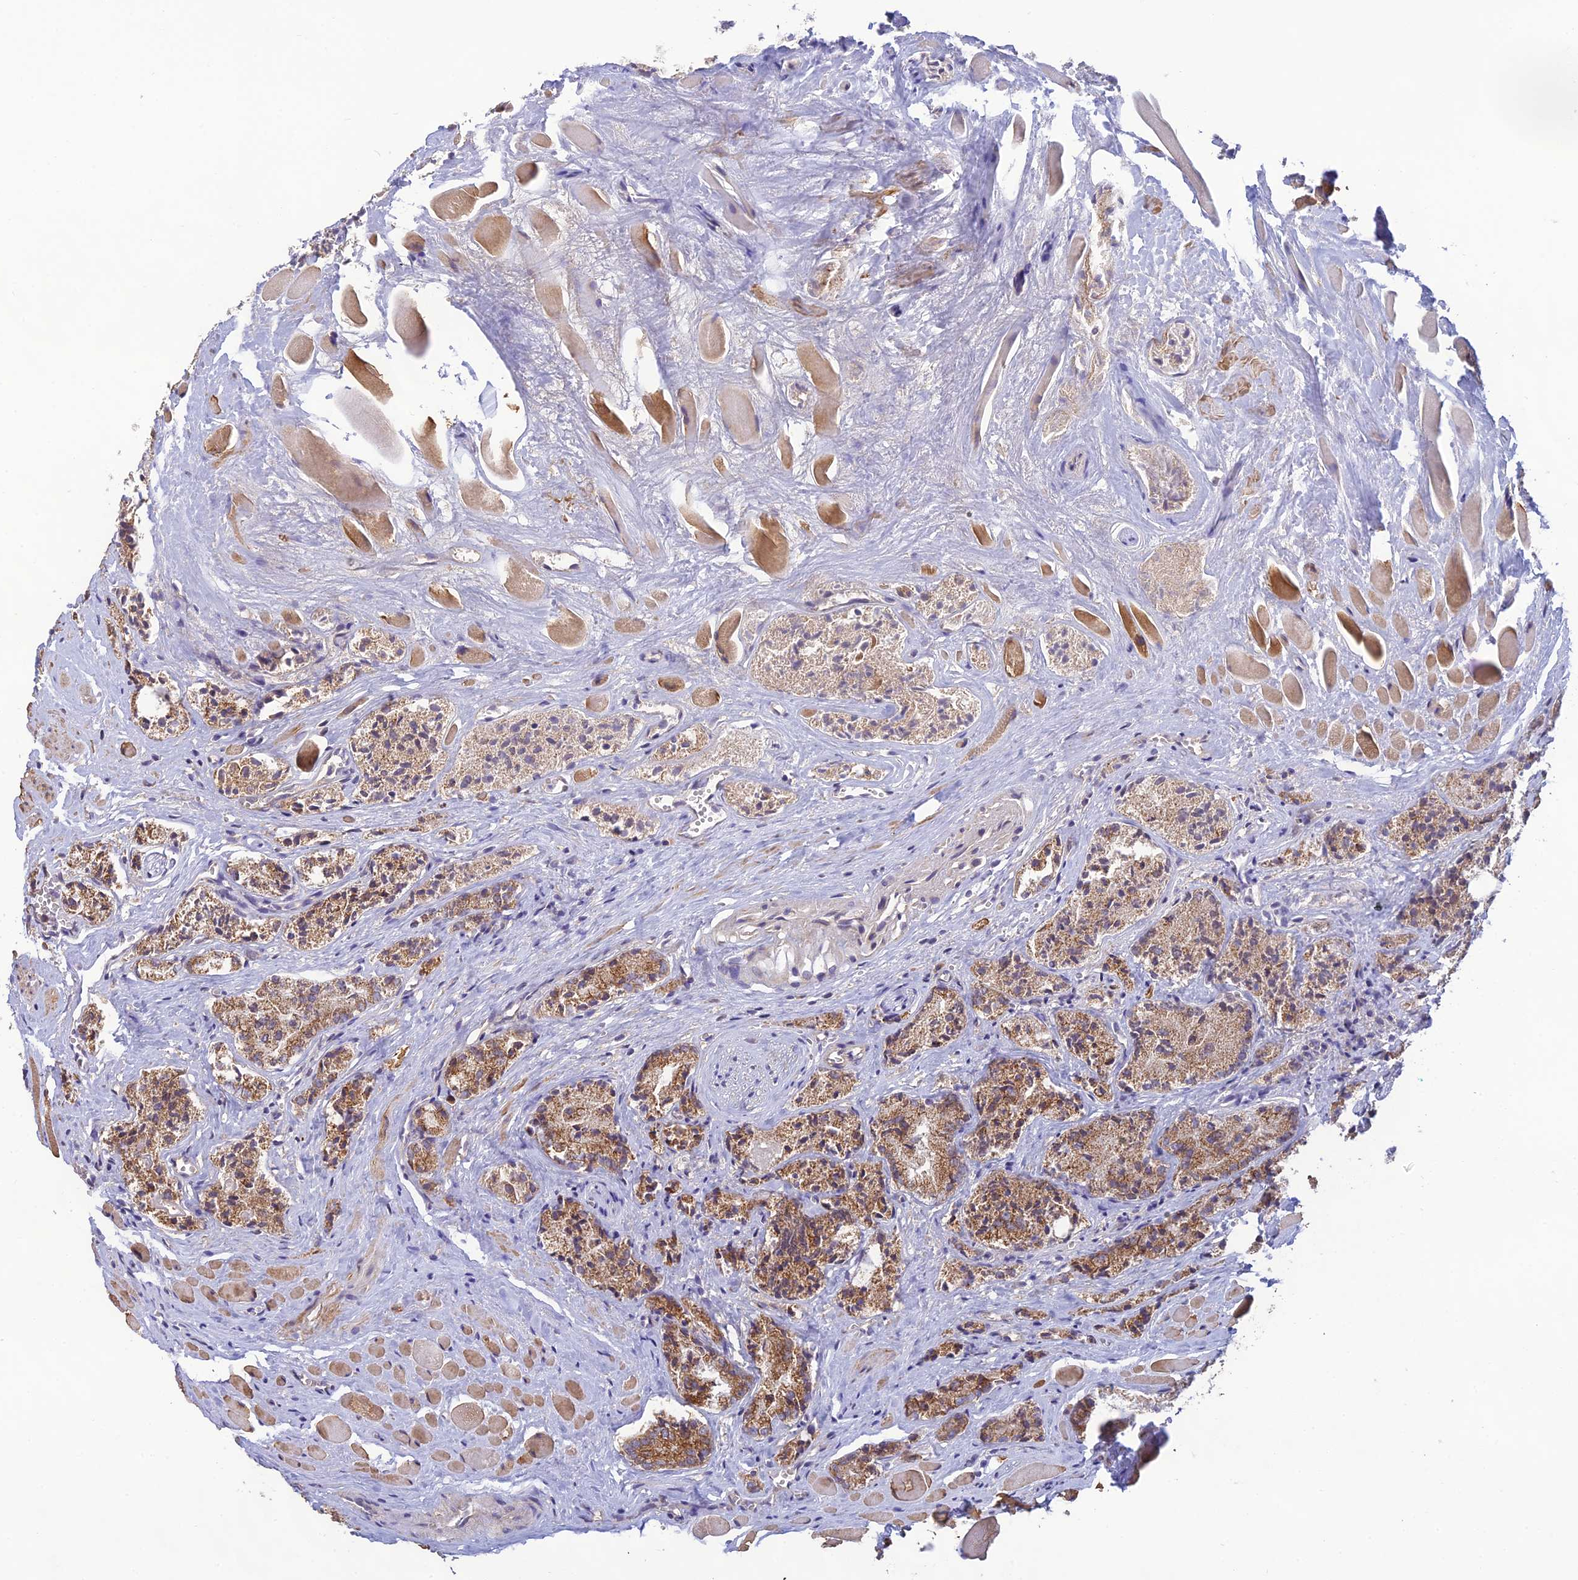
{"staining": {"intensity": "moderate", "quantity": ">75%", "location": "cytoplasmic/membranous"}, "tissue": "prostate cancer", "cell_type": "Tumor cells", "image_type": "cancer", "snomed": [{"axis": "morphology", "description": "Adenocarcinoma, Low grade"}, {"axis": "topography", "description": "Prostate"}], "caption": "Prostate cancer (low-grade adenocarcinoma) stained for a protein (brown) exhibits moderate cytoplasmic/membranous positive expression in approximately >75% of tumor cells.", "gene": "MRNIP", "patient": {"sex": "male", "age": 60}}